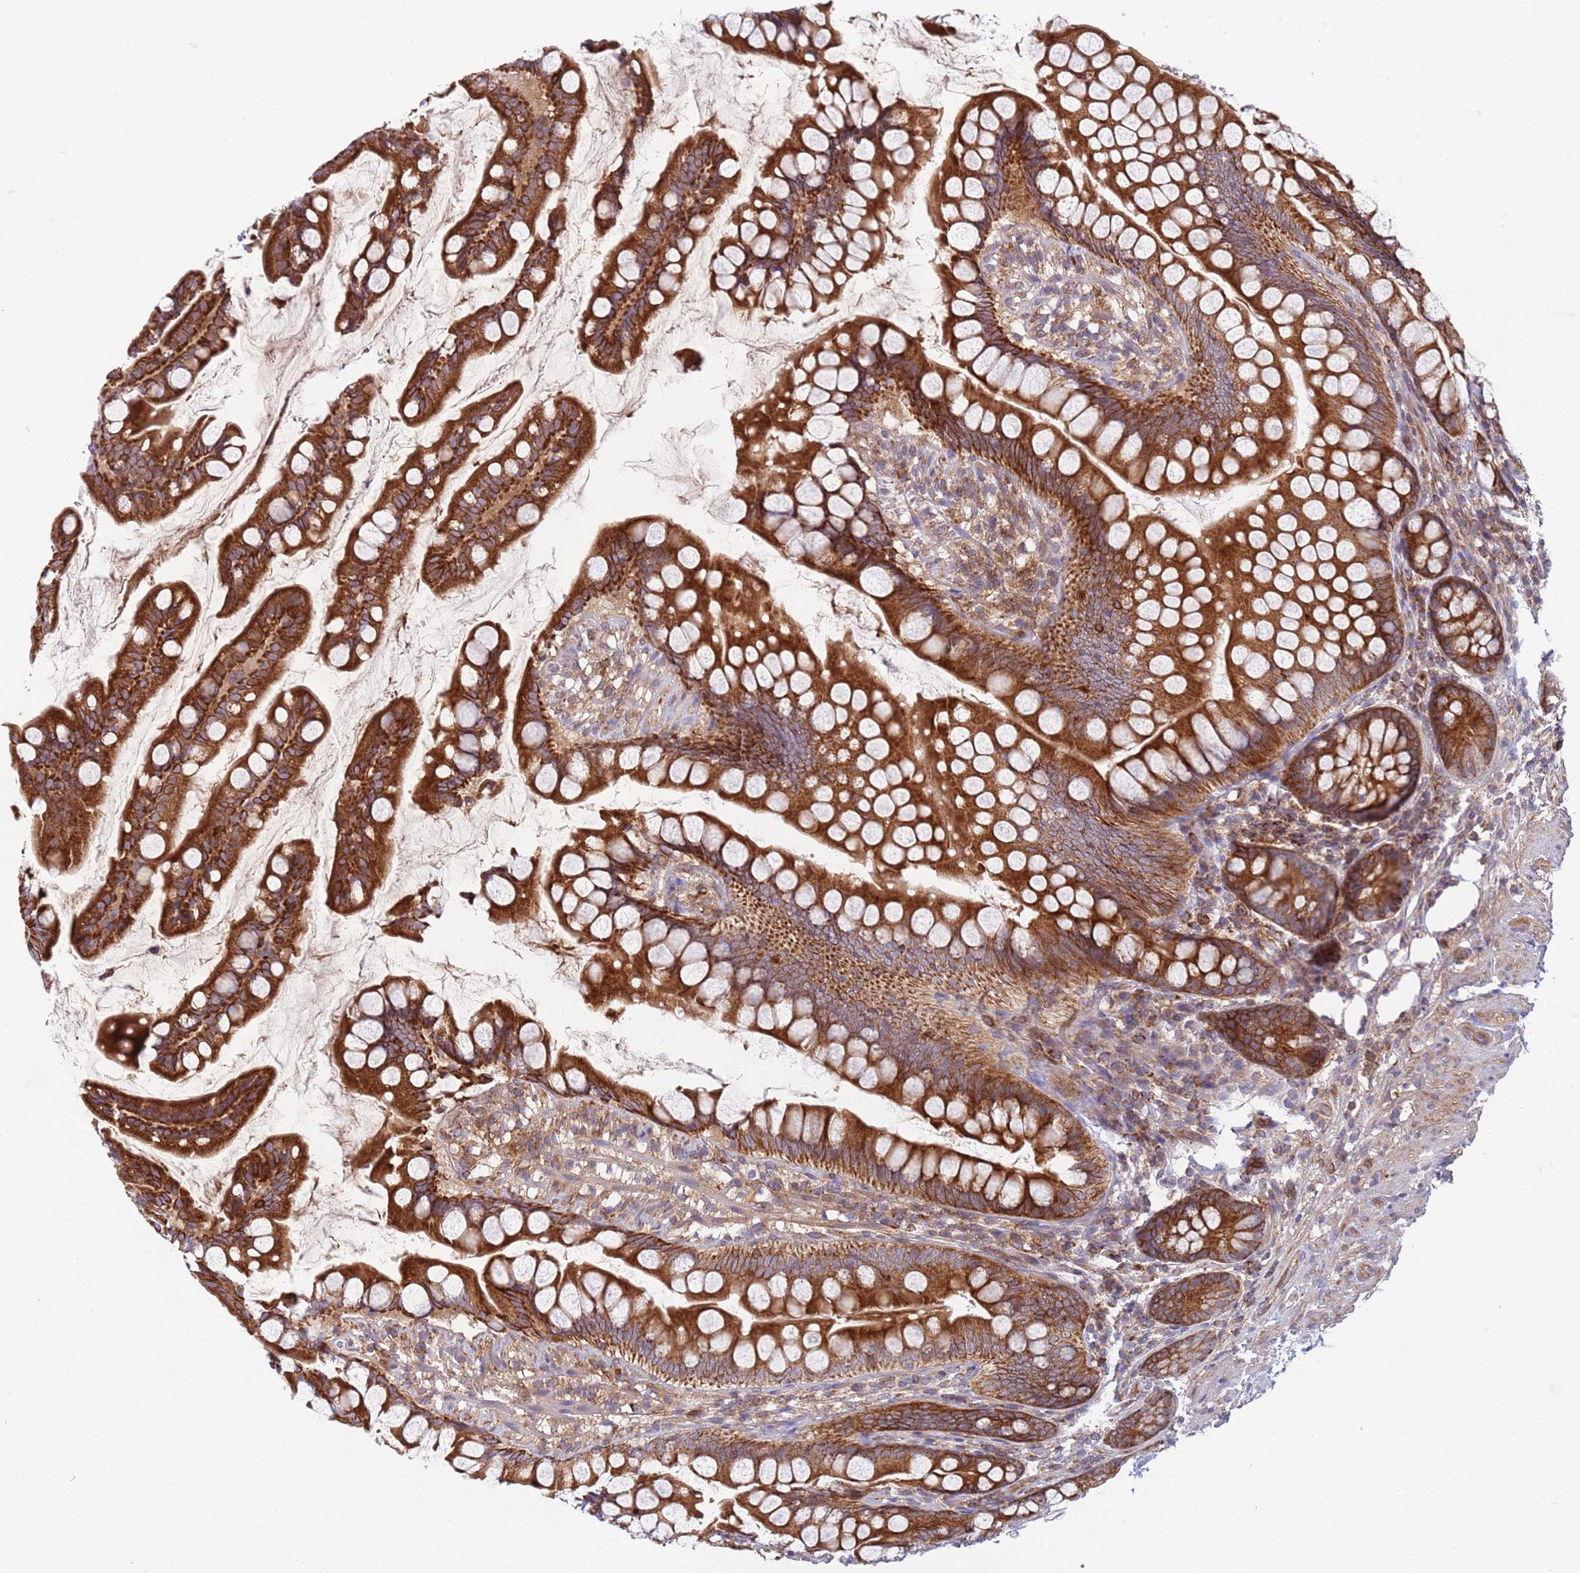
{"staining": {"intensity": "strong", "quantity": ">75%", "location": "cytoplasmic/membranous"}, "tissue": "small intestine", "cell_type": "Glandular cells", "image_type": "normal", "snomed": [{"axis": "morphology", "description": "Normal tissue, NOS"}, {"axis": "topography", "description": "Small intestine"}], "caption": "High-power microscopy captured an immunohistochemistry micrograph of normal small intestine, revealing strong cytoplasmic/membranous expression in approximately >75% of glandular cells. (Brightfield microscopy of DAB IHC at high magnification).", "gene": "ZMYM5", "patient": {"sex": "male", "age": 70}}